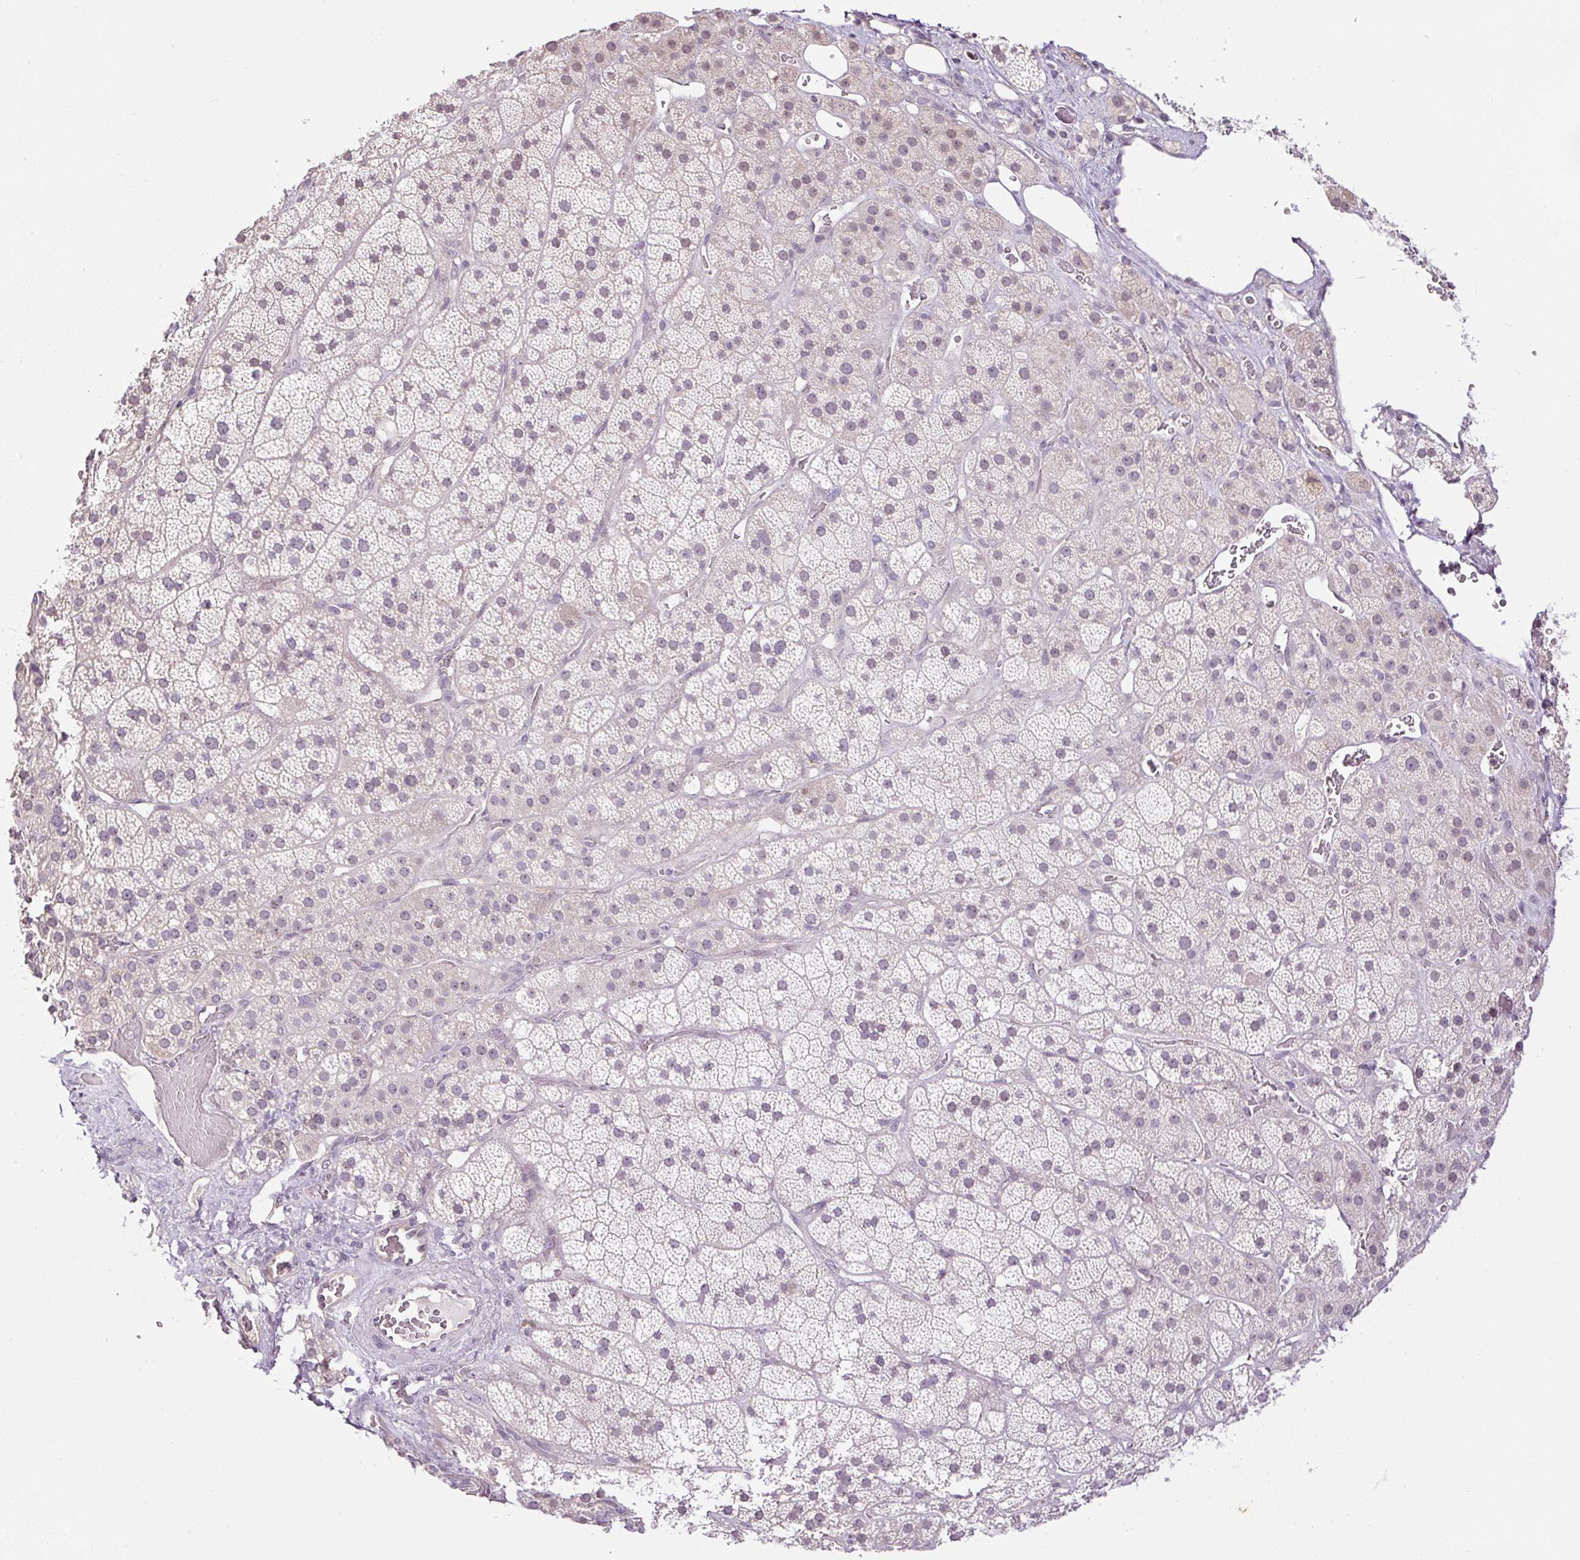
{"staining": {"intensity": "weak", "quantity": "25%-75%", "location": "nuclear"}, "tissue": "adrenal gland", "cell_type": "Glandular cells", "image_type": "normal", "snomed": [{"axis": "morphology", "description": "Normal tissue, NOS"}, {"axis": "topography", "description": "Adrenal gland"}], "caption": "Adrenal gland stained with DAB (3,3'-diaminobenzidine) immunohistochemistry shows low levels of weak nuclear positivity in approximately 25%-75% of glandular cells. The protein of interest is shown in brown color, while the nuclei are stained blue.", "gene": "RACGAP1", "patient": {"sex": "male", "age": 57}}